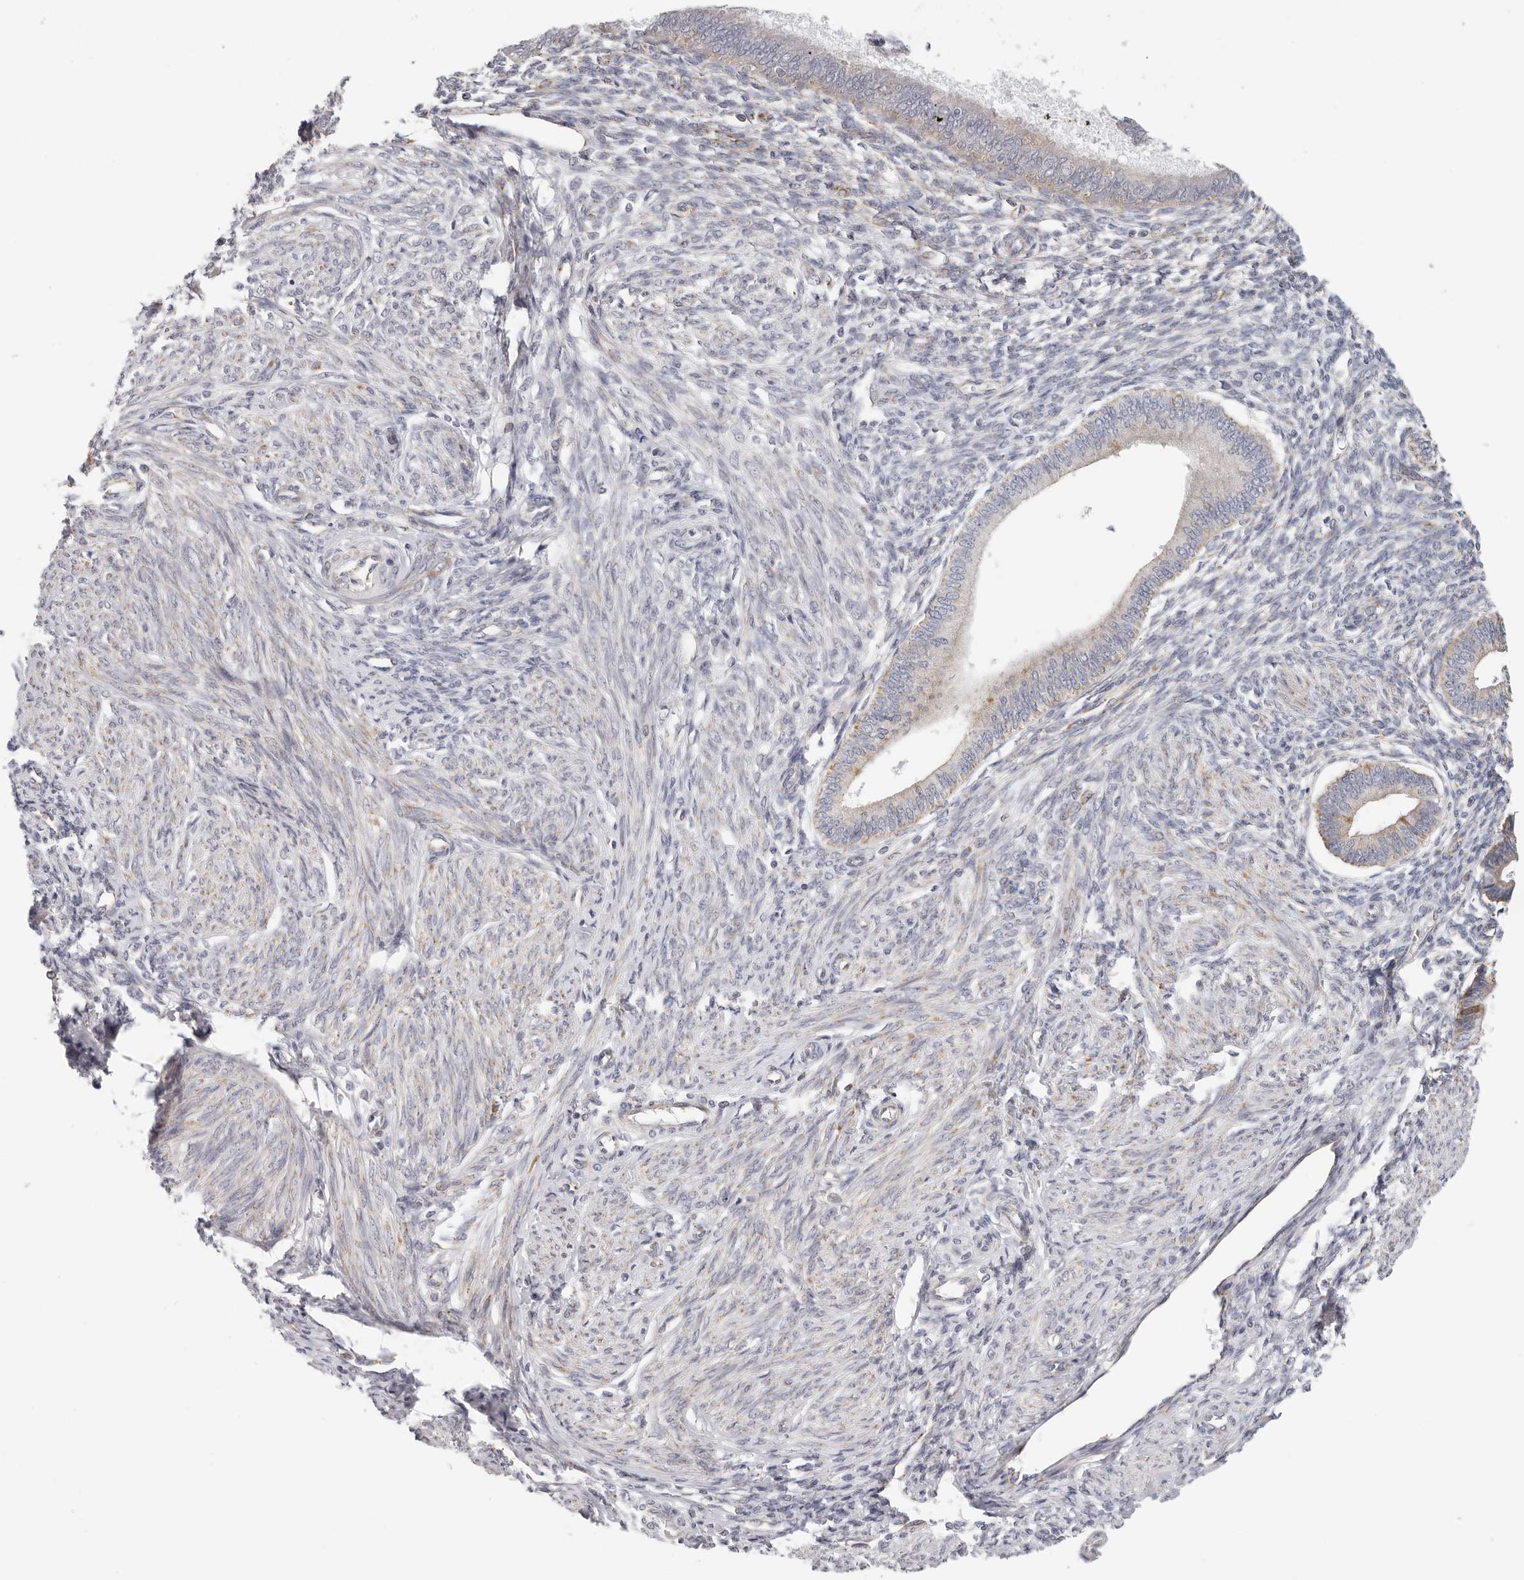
{"staining": {"intensity": "weak", "quantity": "25%-75%", "location": "cytoplasmic/membranous"}, "tissue": "endometrium", "cell_type": "Cells in endometrial stroma", "image_type": "normal", "snomed": [{"axis": "morphology", "description": "Normal tissue, NOS"}, {"axis": "topography", "description": "Endometrium"}], "caption": "IHC photomicrograph of benign human endometrium stained for a protein (brown), which demonstrates low levels of weak cytoplasmic/membranous staining in approximately 25%-75% of cells in endometrial stroma.", "gene": "AFDN", "patient": {"sex": "female", "age": 46}}